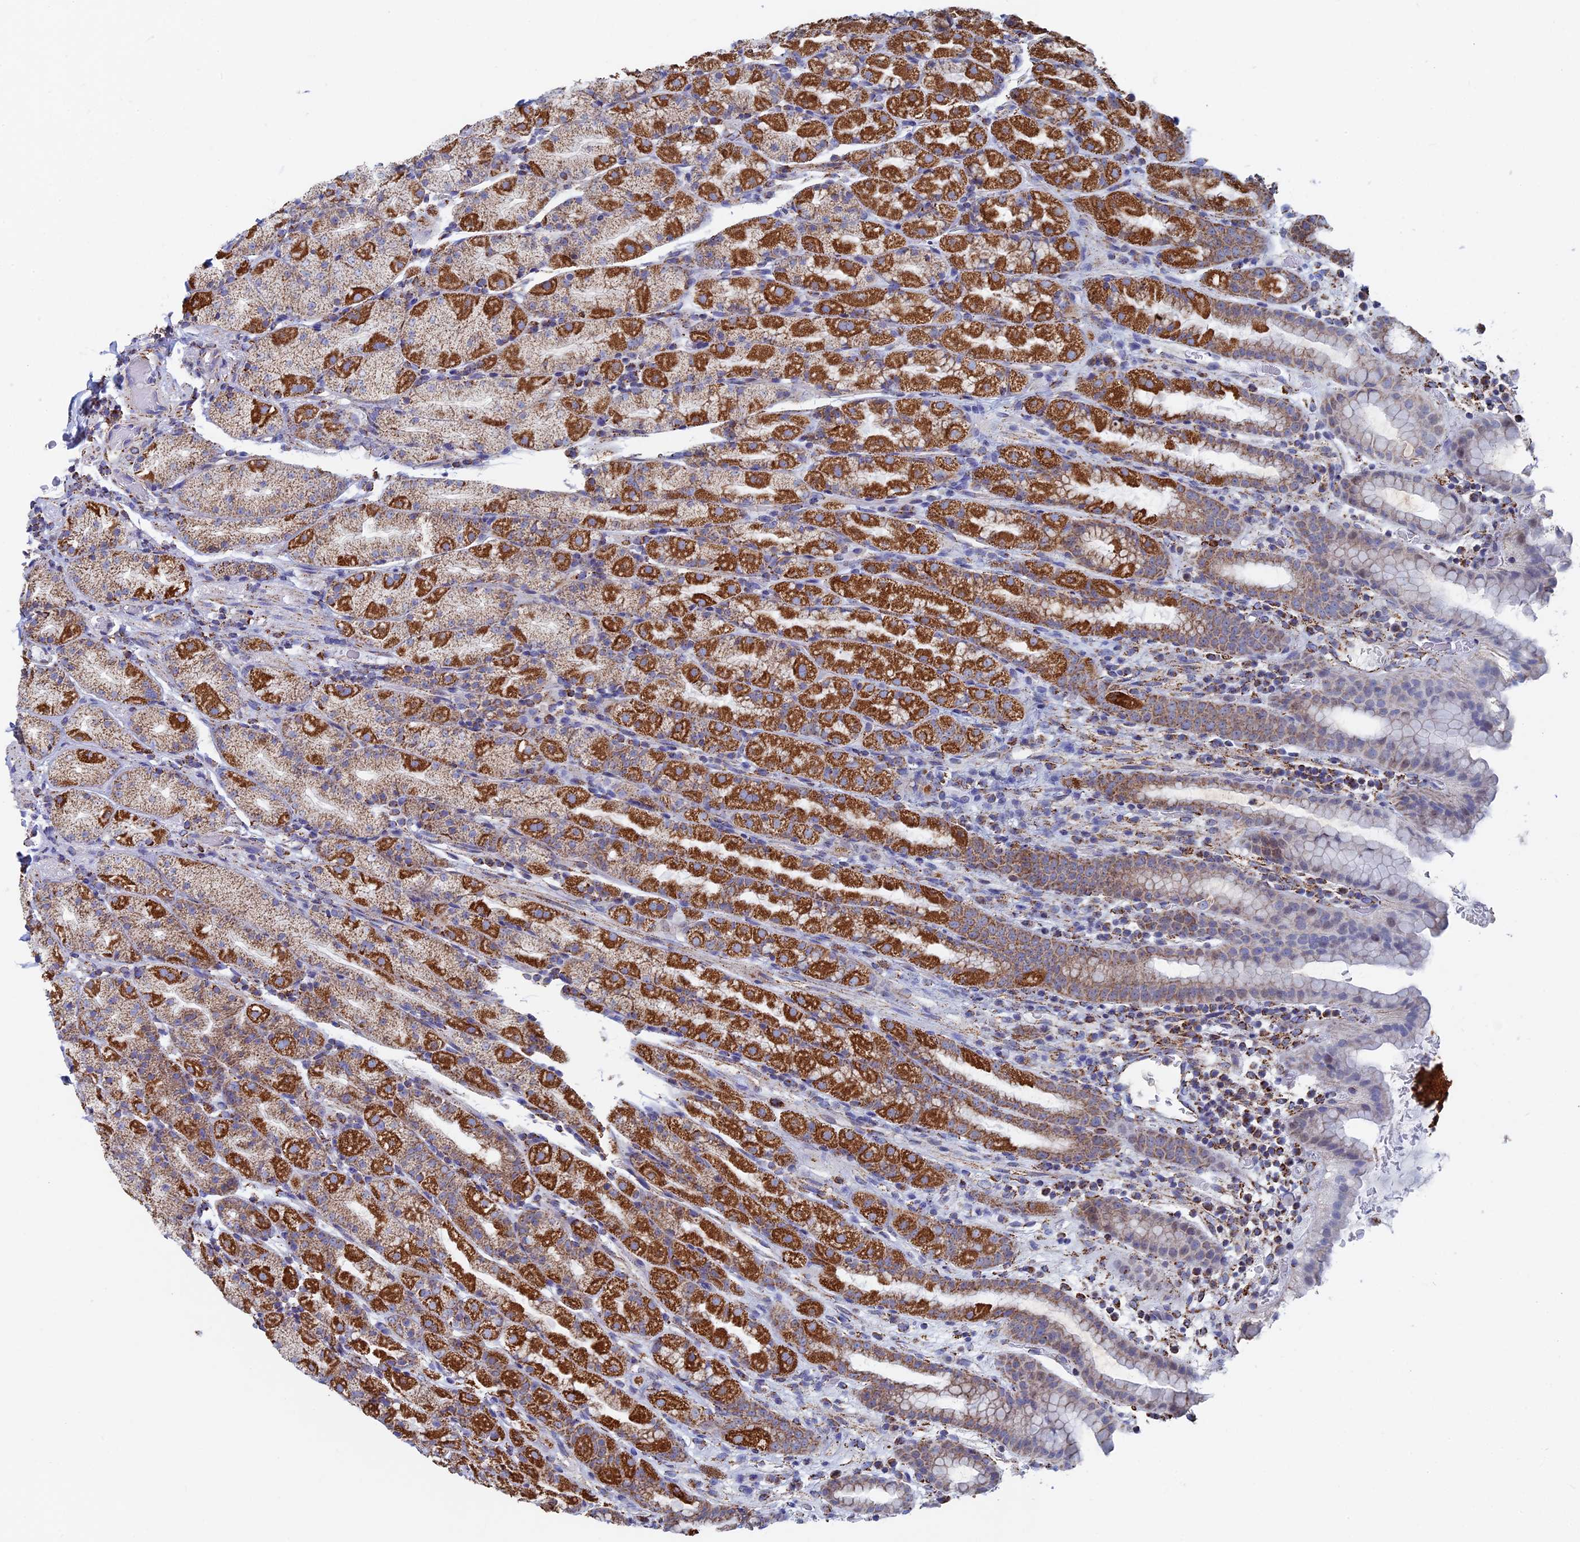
{"staining": {"intensity": "strong", "quantity": ">75%", "location": "cytoplasmic/membranous"}, "tissue": "stomach", "cell_type": "Glandular cells", "image_type": "normal", "snomed": [{"axis": "morphology", "description": "Normal tissue, NOS"}, {"axis": "topography", "description": "Stomach, upper"}, {"axis": "topography", "description": "Stomach, lower"}, {"axis": "topography", "description": "Small intestine"}], "caption": "Immunohistochemical staining of benign human stomach exhibits >75% levels of strong cytoplasmic/membranous protein positivity in about >75% of glandular cells. (DAB IHC with brightfield microscopy, high magnification).", "gene": "SEC24D", "patient": {"sex": "male", "age": 68}}